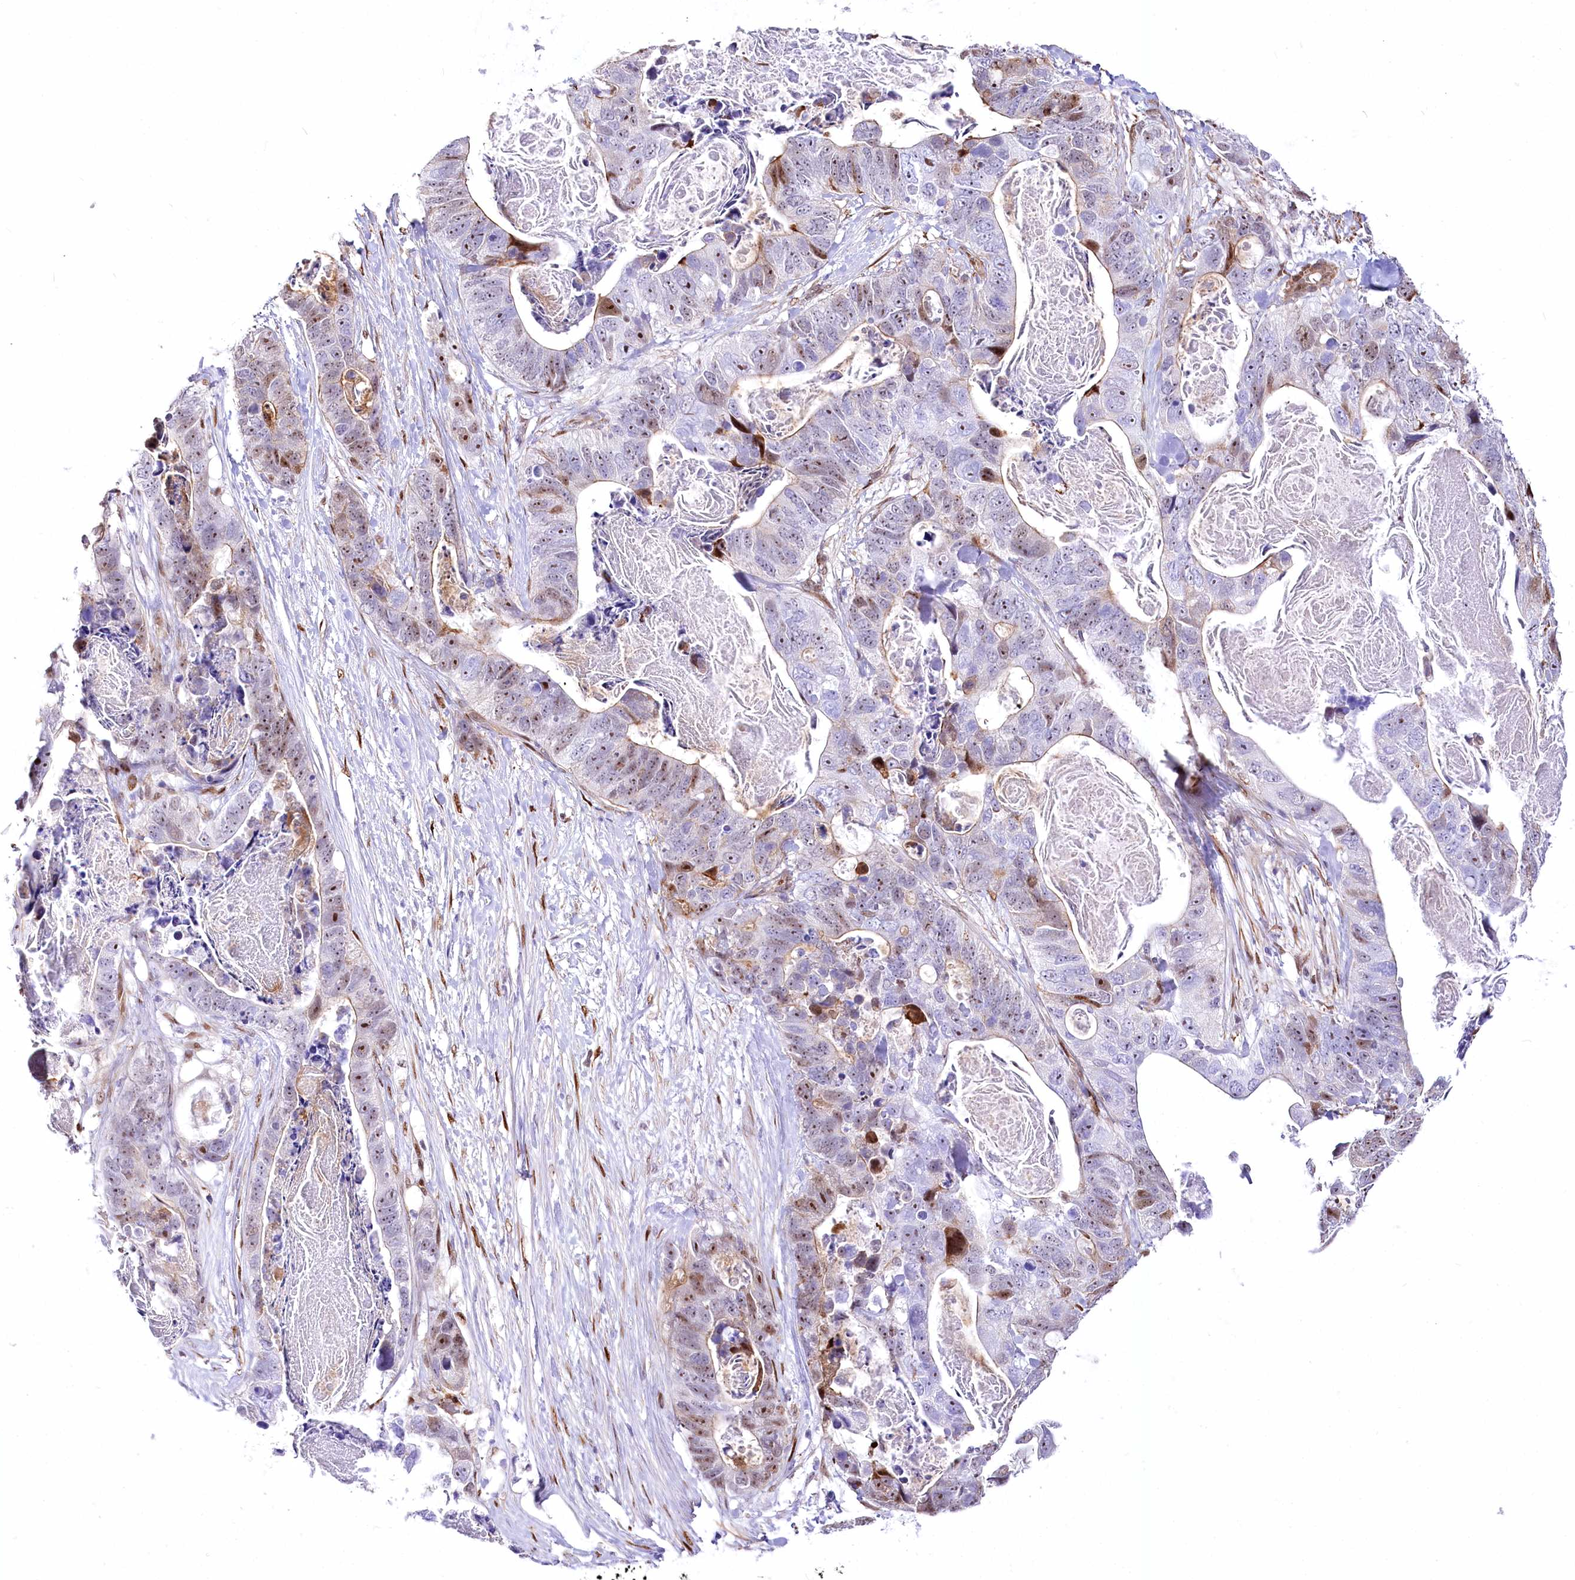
{"staining": {"intensity": "moderate", "quantity": "<25%", "location": "cytoplasmic/membranous,nuclear"}, "tissue": "stomach cancer", "cell_type": "Tumor cells", "image_type": "cancer", "snomed": [{"axis": "morphology", "description": "Adenocarcinoma, NOS"}, {"axis": "topography", "description": "Stomach"}], "caption": "Moderate cytoplasmic/membranous and nuclear protein positivity is present in about <25% of tumor cells in adenocarcinoma (stomach). The protein is stained brown, and the nuclei are stained in blue (DAB (3,3'-diaminobenzidine) IHC with brightfield microscopy, high magnification).", "gene": "PTMS", "patient": {"sex": "female", "age": 89}}